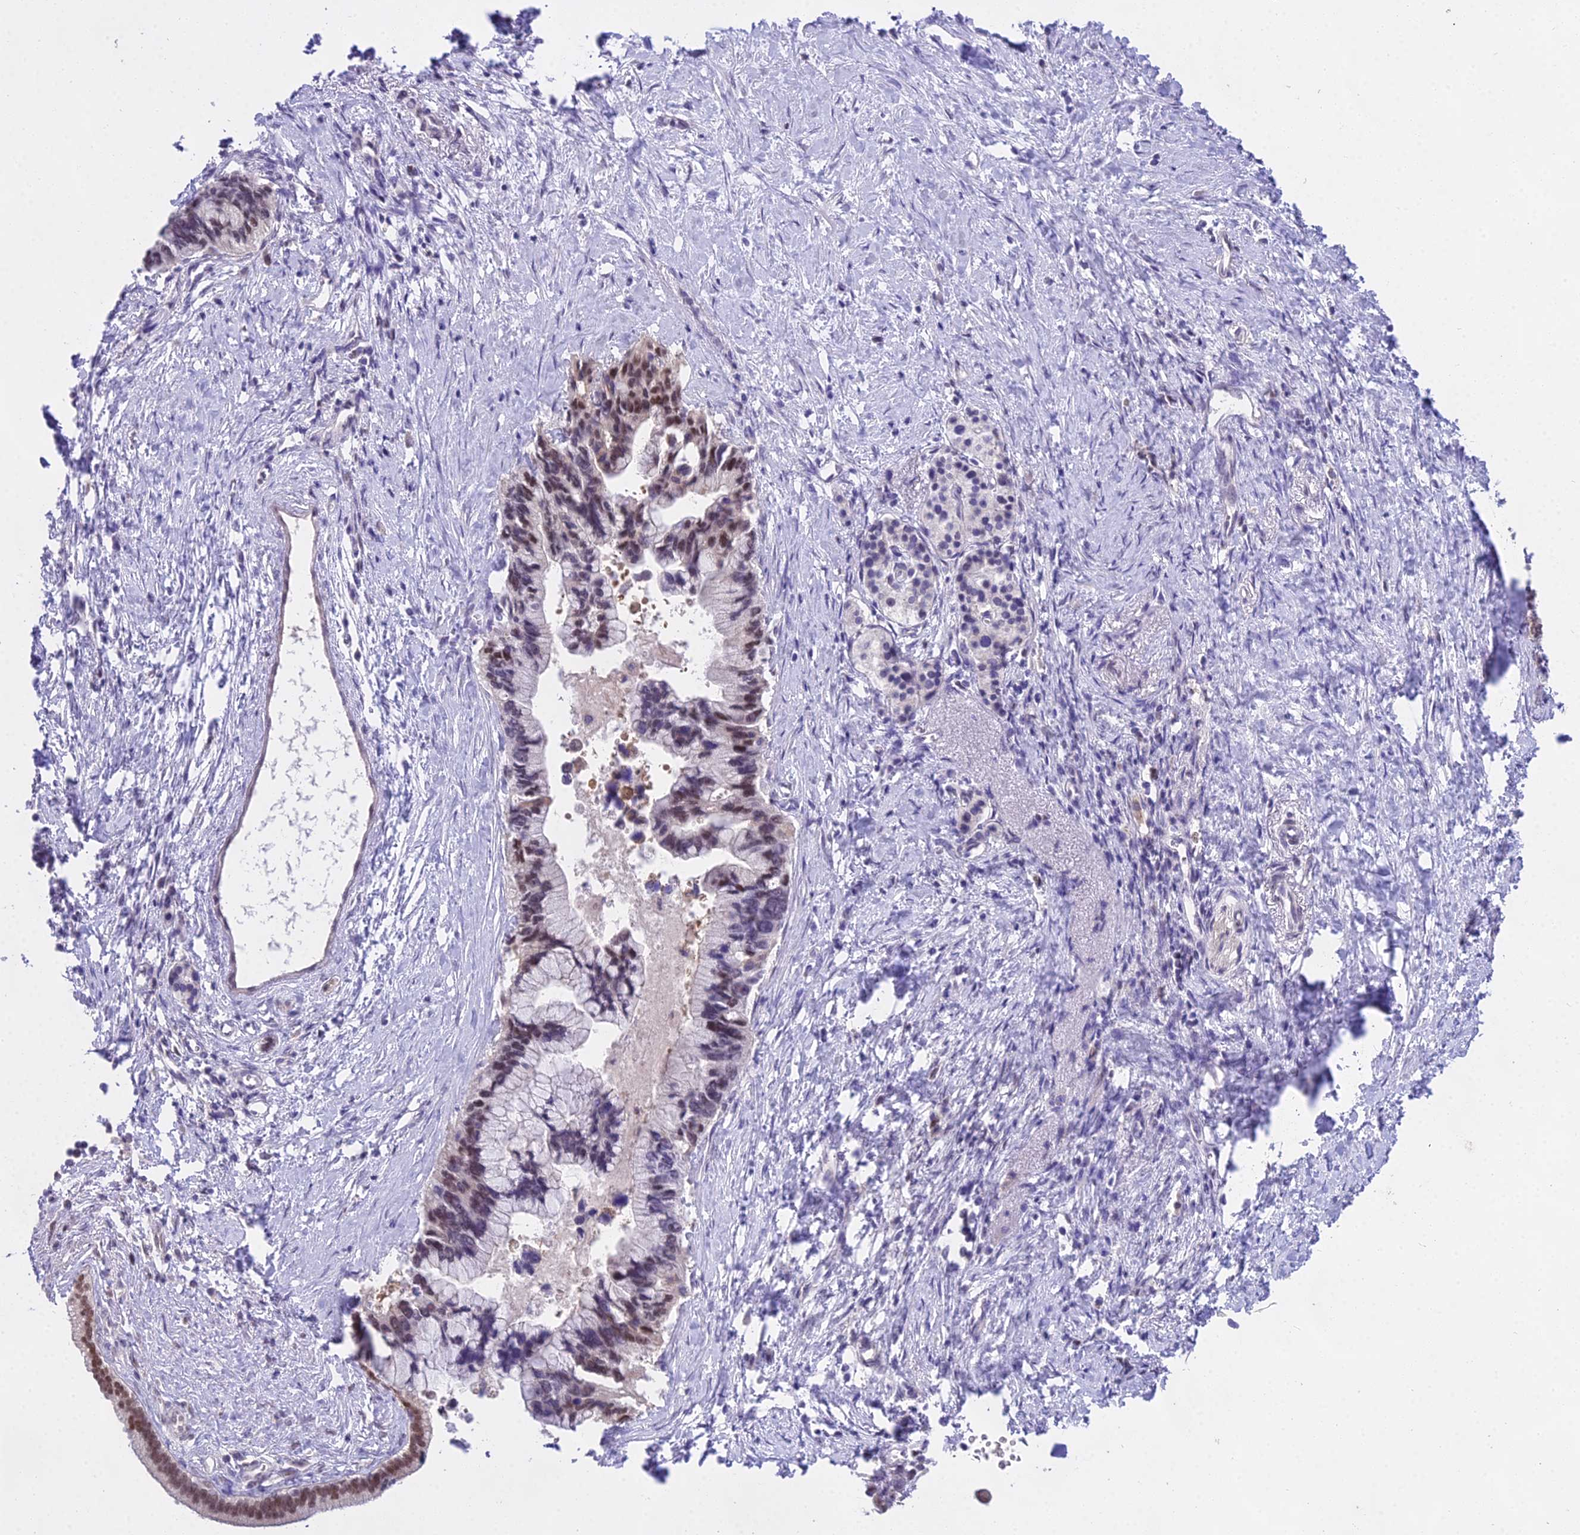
{"staining": {"intensity": "moderate", "quantity": ">75%", "location": "nuclear"}, "tissue": "pancreatic cancer", "cell_type": "Tumor cells", "image_type": "cancer", "snomed": [{"axis": "morphology", "description": "Adenocarcinoma, NOS"}, {"axis": "topography", "description": "Pancreas"}], "caption": "Pancreatic adenocarcinoma tissue exhibits moderate nuclear expression in about >75% of tumor cells", "gene": "MAT2A", "patient": {"sex": "female", "age": 83}}